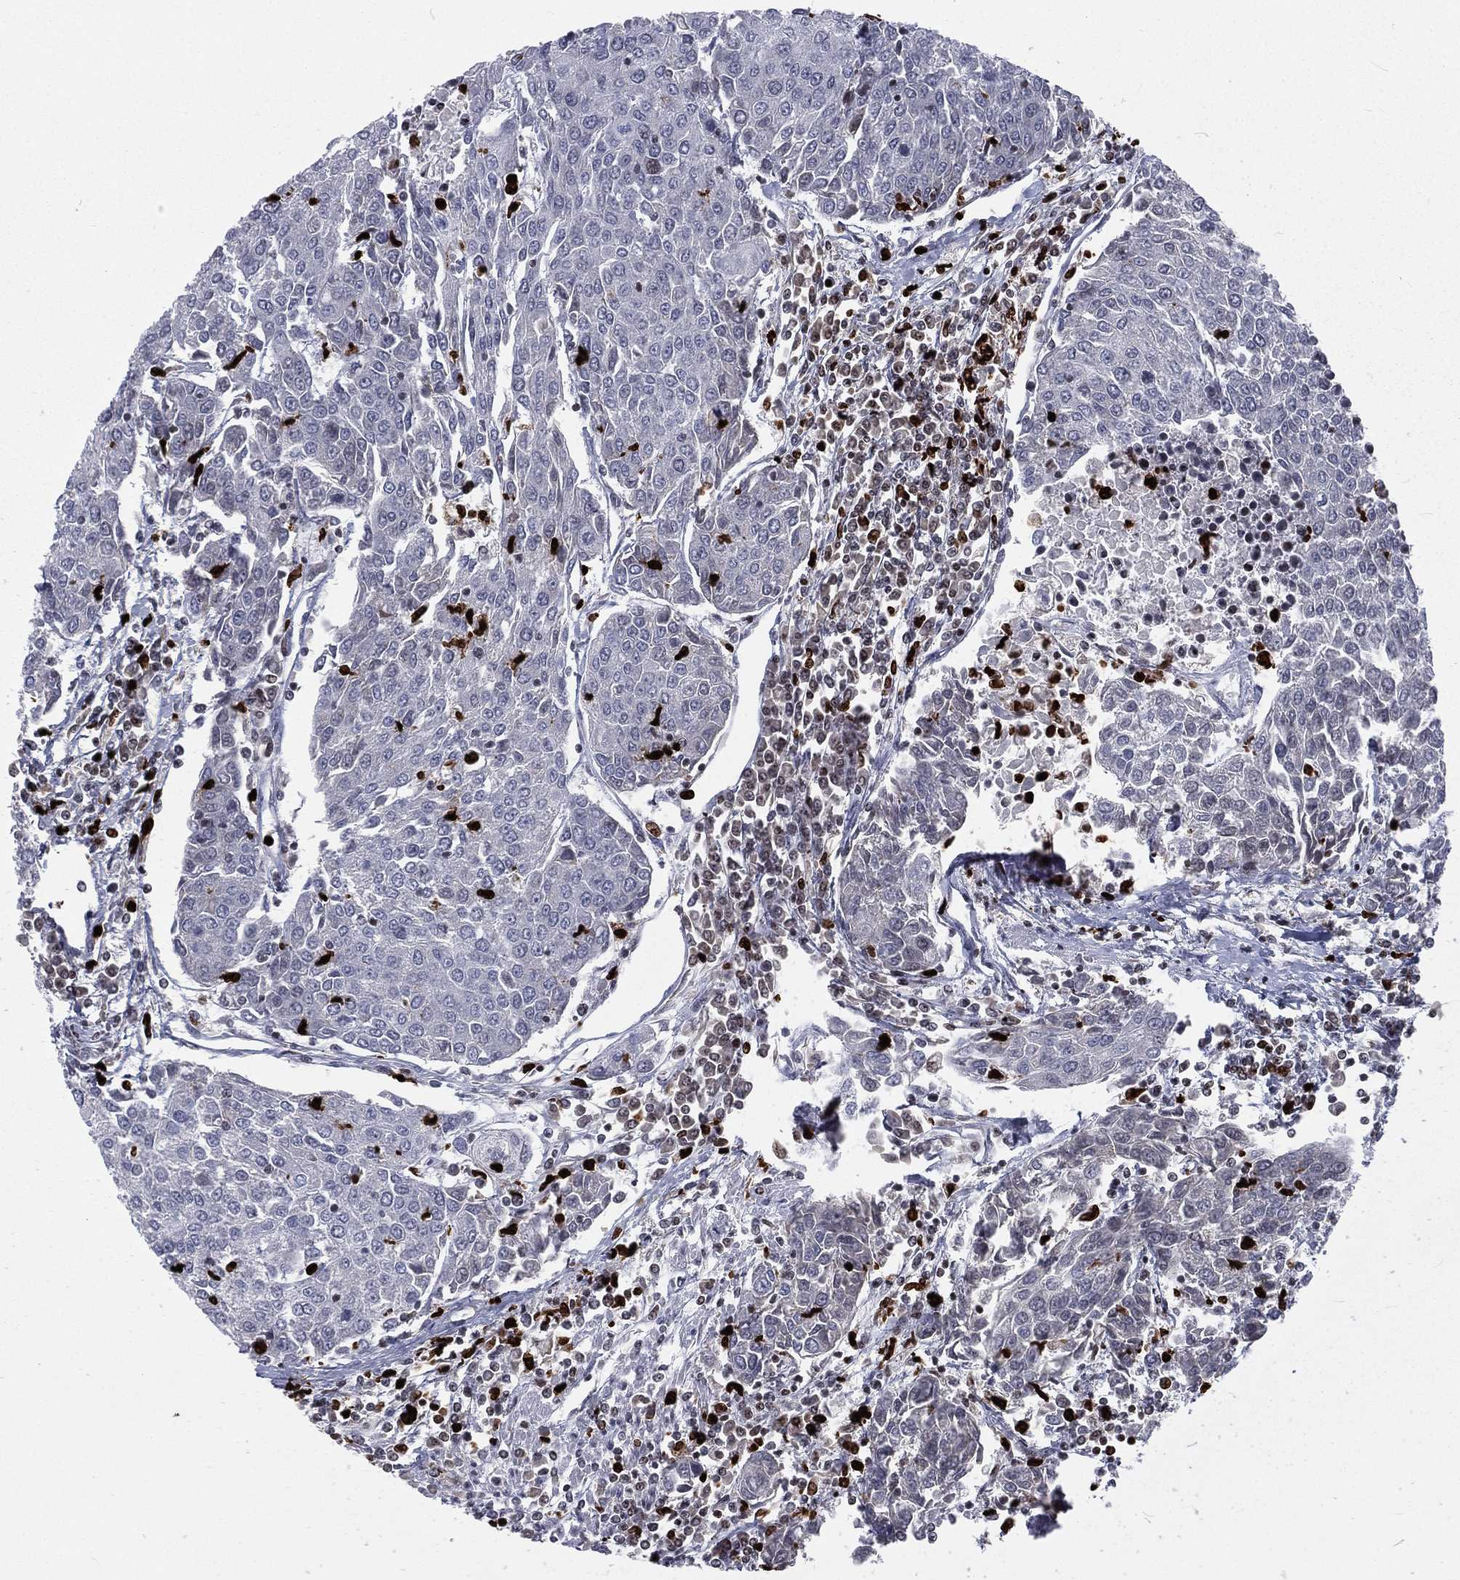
{"staining": {"intensity": "negative", "quantity": "none", "location": "none"}, "tissue": "urothelial cancer", "cell_type": "Tumor cells", "image_type": "cancer", "snomed": [{"axis": "morphology", "description": "Urothelial carcinoma, High grade"}, {"axis": "topography", "description": "Urinary bladder"}], "caption": "Urothelial cancer was stained to show a protein in brown. There is no significant expression in tumor cells.", "gene": "MNDA", "patient": {"sex": "female", "age": 85}}